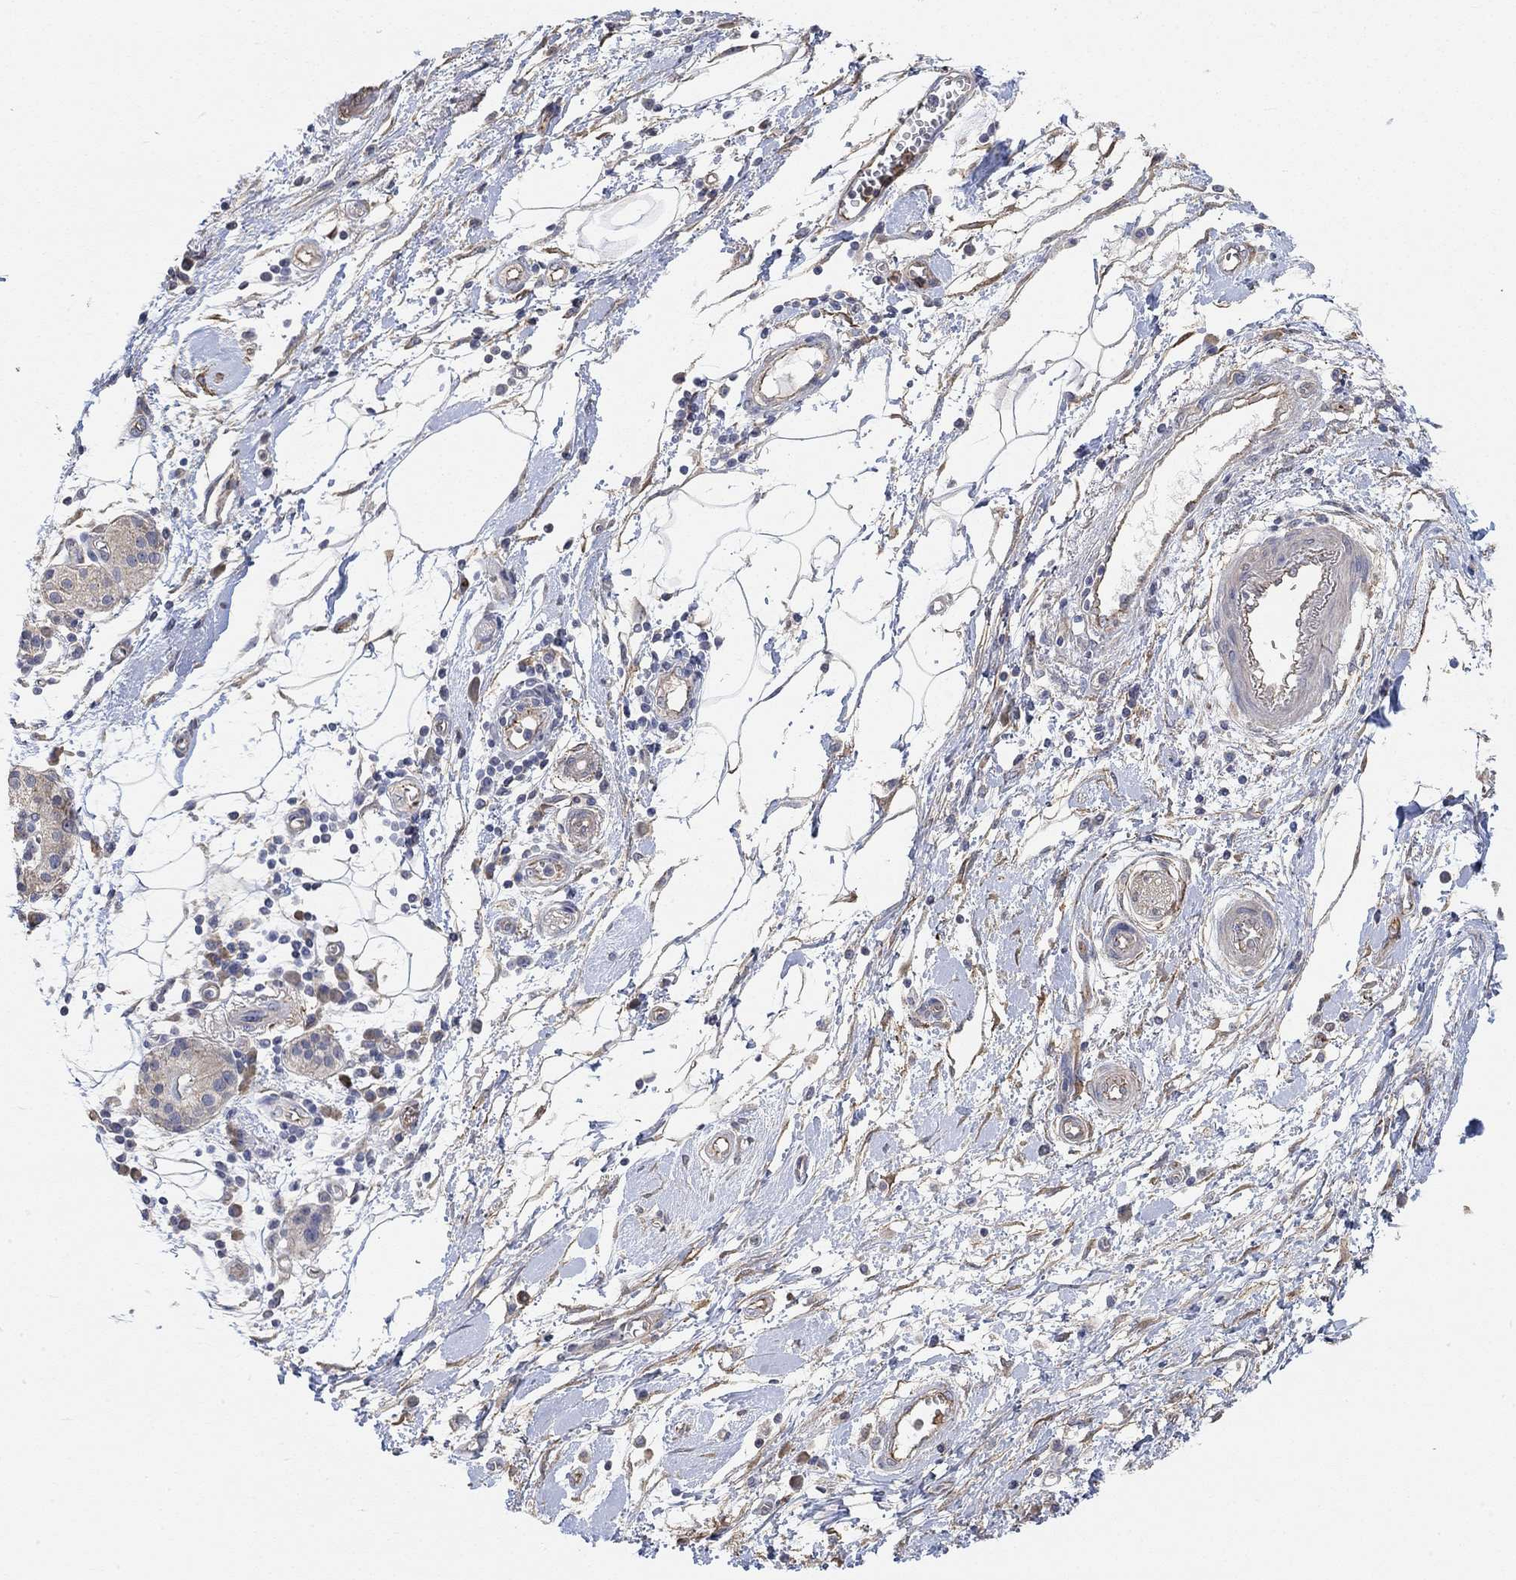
{"staining": {"intensity": "weak", "quantity": "<25%", "location": "cytoplasmic/membranous"}, "tissue": "pancreatic cancer", "cell_type": "Tumor cells", "image_type": "cancer", "snomed": [{"axis": "morphology", "description": "Adenocarcinoma, NOS"}, {"axis": "topography", "description": "Pancreas"}], "caption": "The immunohistochemistry micrograph has no significant positivity in tumor cells of pancreatic cancer tissue.", "gene": "SYT16", "patient": {"sex": "male", "age": 72}}